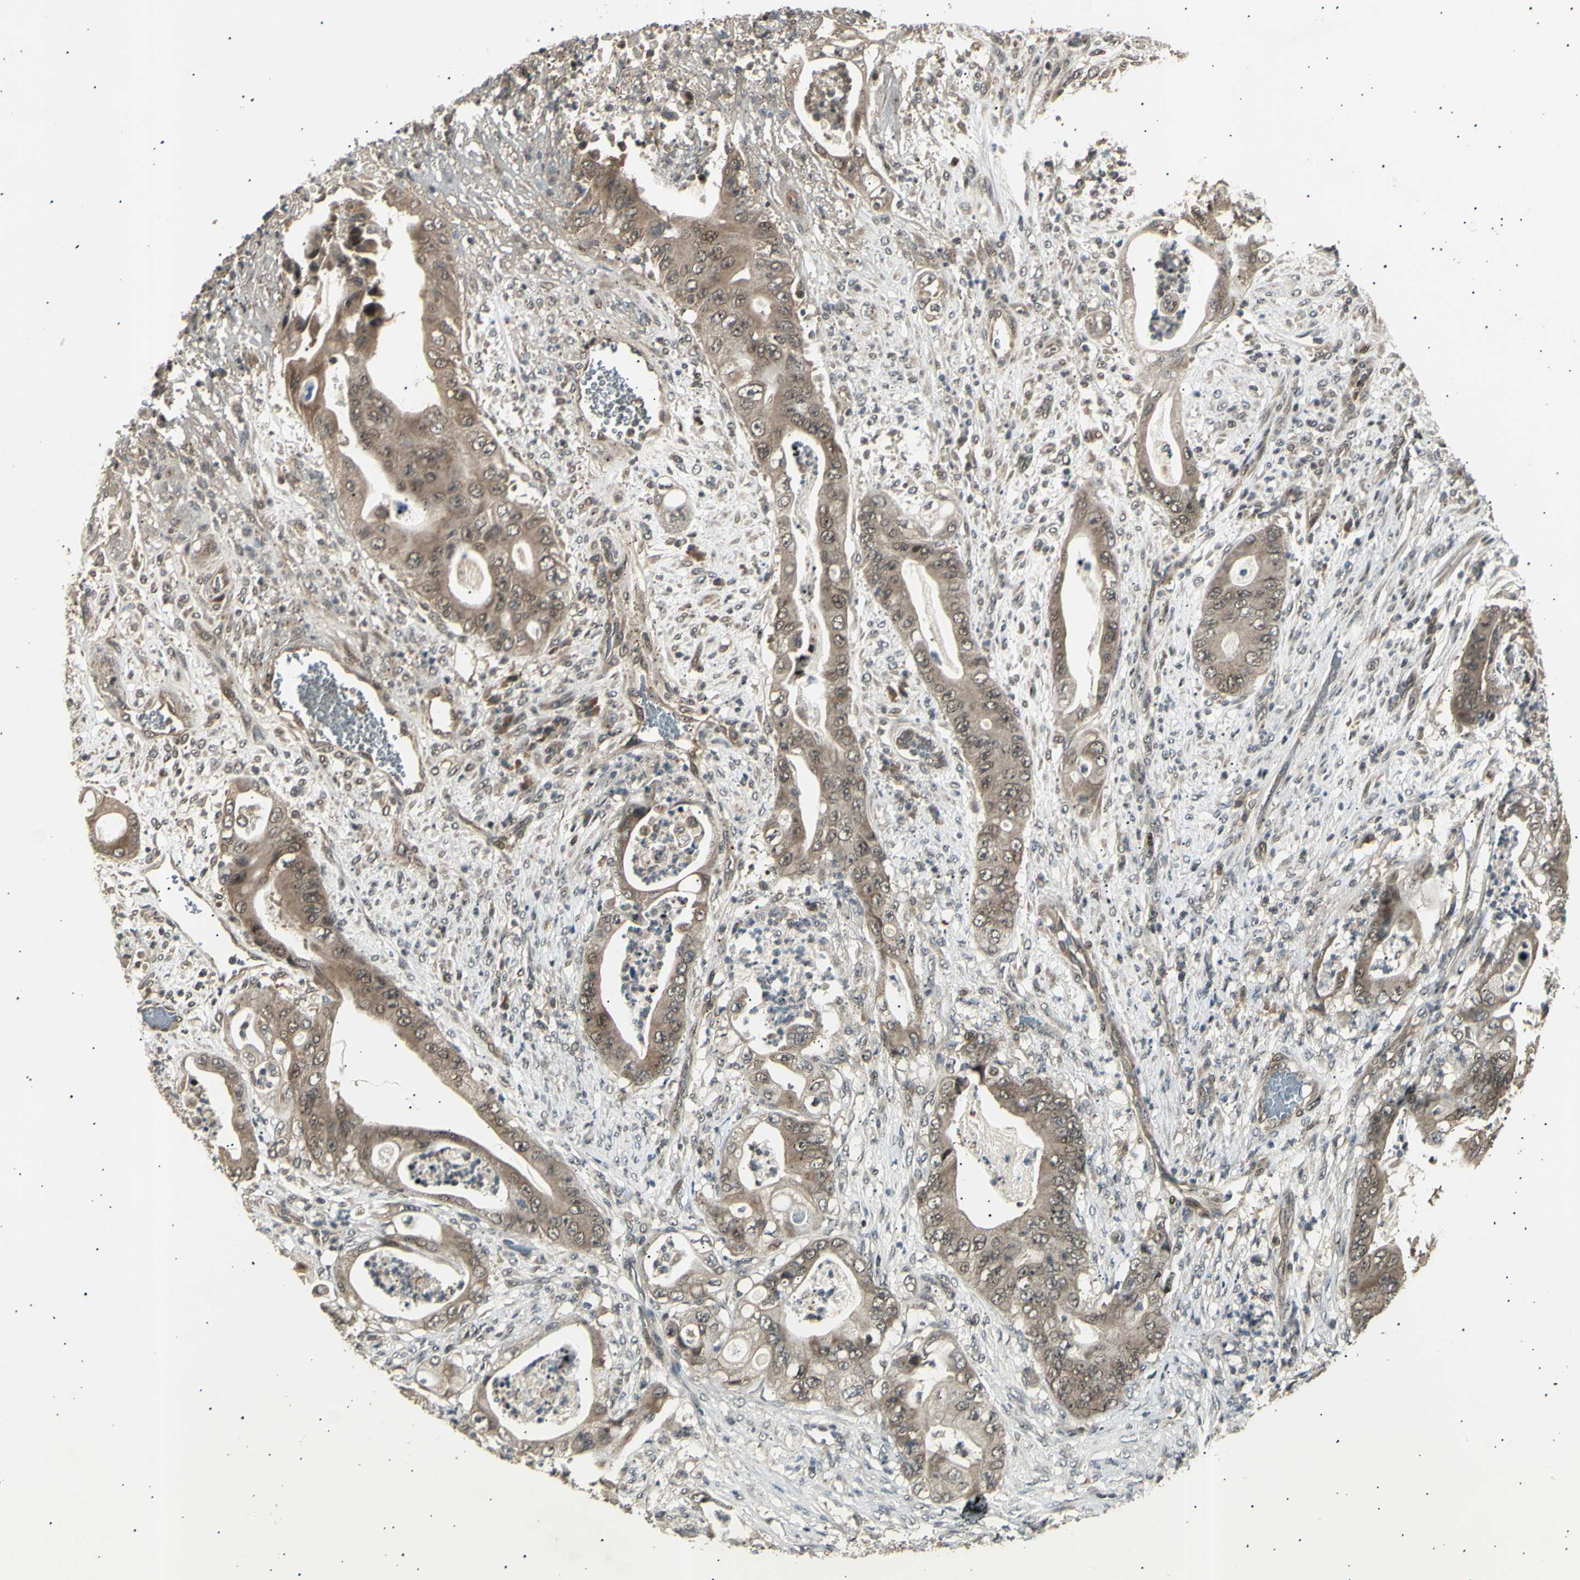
{"staining": {"intensity": "weak", "quantity": ">75%", "location": "cytoplasmic/membranous,nuclear"}, "tissue": "stomach cancer", "cell_type": "Tumor cells", "image_type": "cancer", "snomed": [{"axis": "morphology", "description": "Adenocarcinoma, NOS"}, {"axis": "topography", "description": "Stomach"}], "caption": "Tumor cells exhibit low levels of weak cytoplasmic/membranous and nuclear staining in approximately >75% of cells in stomach cancer.", "gene": "NUAK2", "patient": {"sex": "female", "age": 73}}